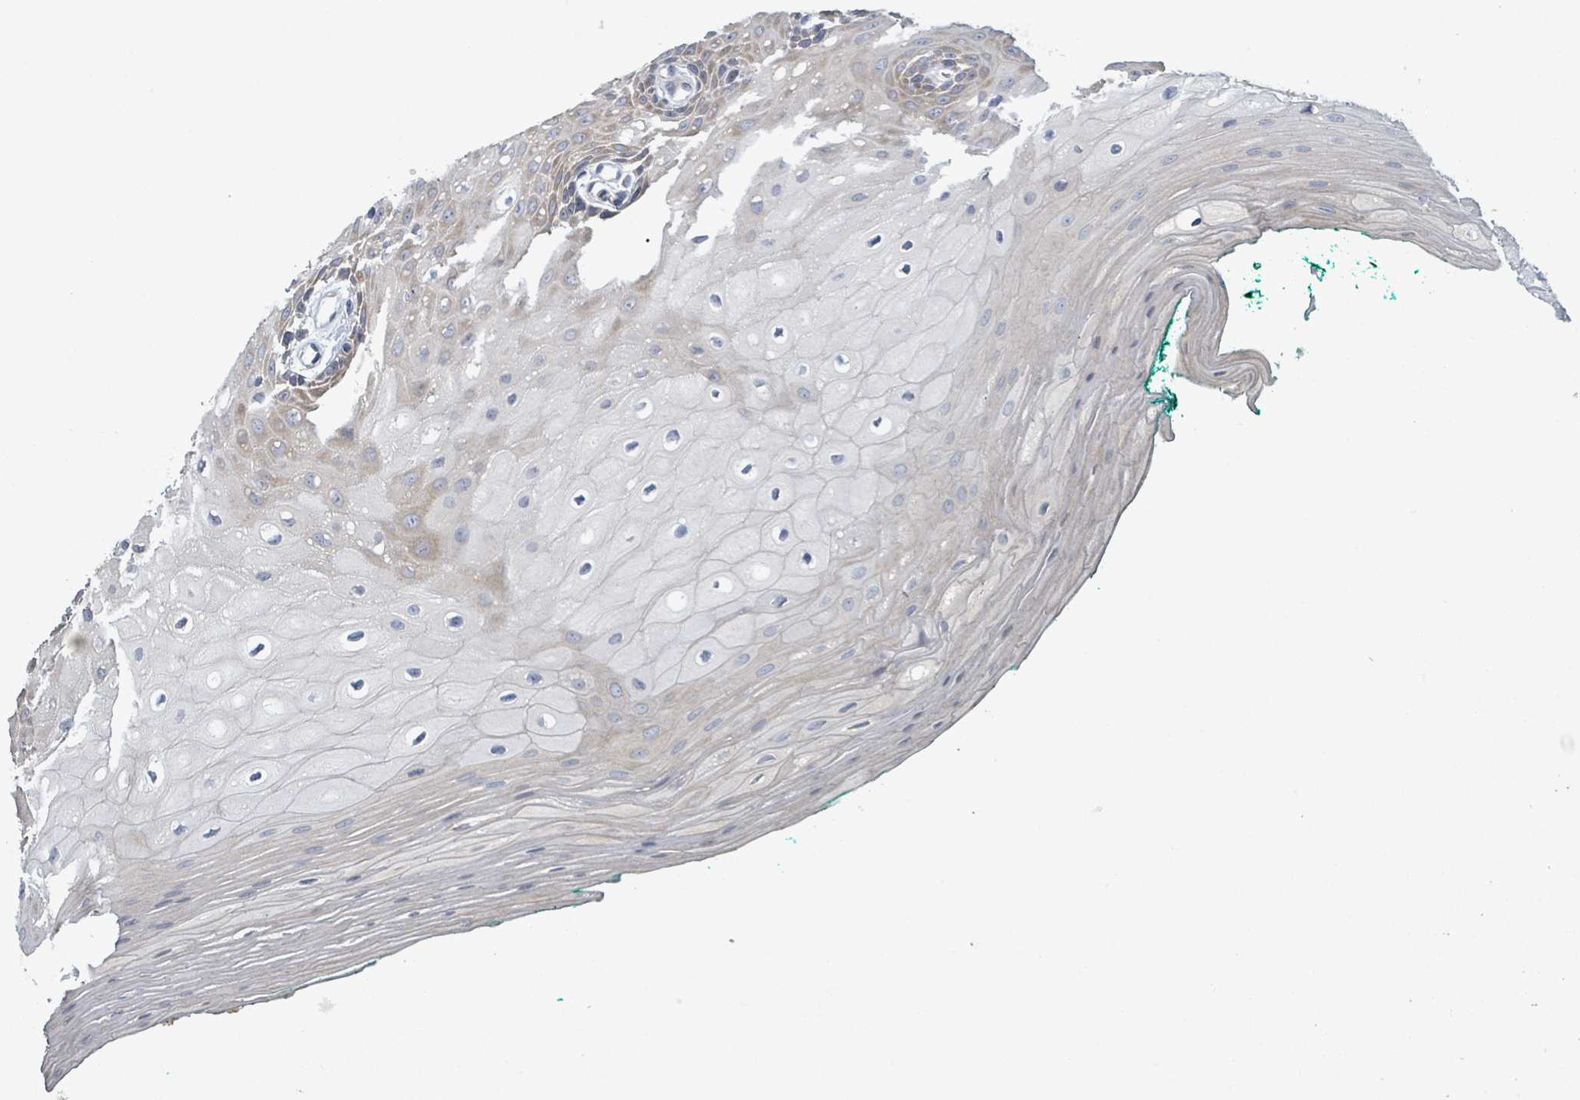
{"staining": {"intensity": "moderate", "quantity": "25%-75%", "location": "cytoplasmic/membranous"}, "tissue": "oral mucosa", "cell_type": "Squamous epithelial cells", "image_type": "normal", "snomed": [{"axis": "morphology", "description": "Normal tissue, NOS"}, {"axis": "morphology", "description": "Squamous cell carcinoma, NOS"}, {"axis": "topography", "description": "Oral tissue"}, {"axis": "topography", "description": "Tounge, NOS"}, {"axis": "topography", "description": "Head-Neck"}], "caption": "This image exhibits unremarkable oral mucosa stained with immunohistochemistry (IHC) to label a protein in brown. The cytoplasmic/membranous of squamous epithelial cells show moderate positivity for the protein. Nuclei are counter-stained blue.", "gene": "RPL32", "patient": {"sex": "male", "age": 79}}